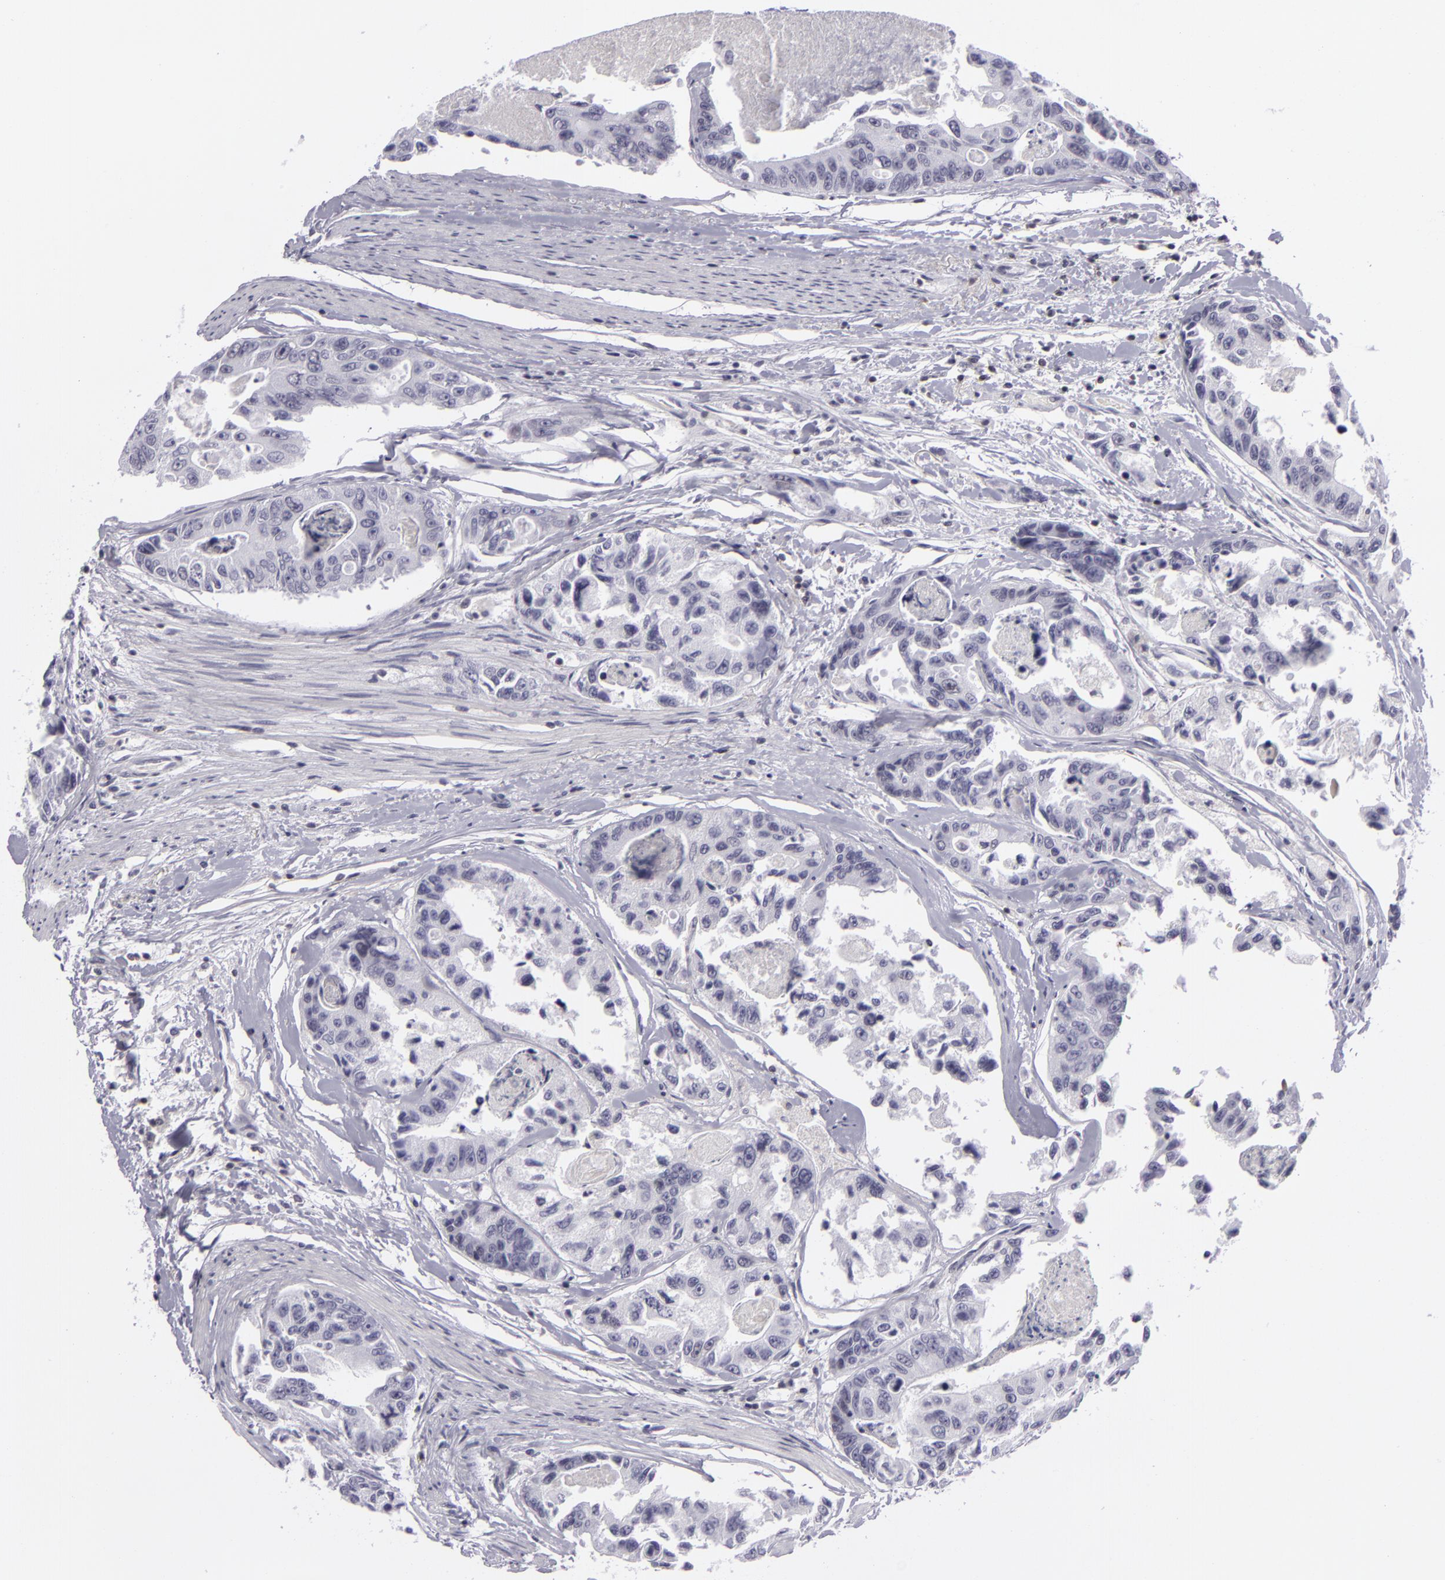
{"staining": {"intensity": "negative", "quantity": "none", "location": "none"}, "tissue": "colorectal cancer", "cell_type": "Tumor cells", "image_type": "cancer", "snomed": [{"axis": "morphology", "description": "Adenocarcinoma, NOS"}, {"axis": "topography", "description": "Colon"}], "caption": "A high-resolution image shows IHC staining of colorectal cancer (adenocarcinoma), which demonstrates no significant expression in tumor cells.", "gene": "KCNAB2", "patient": {"sex": "female", "age": 86}}